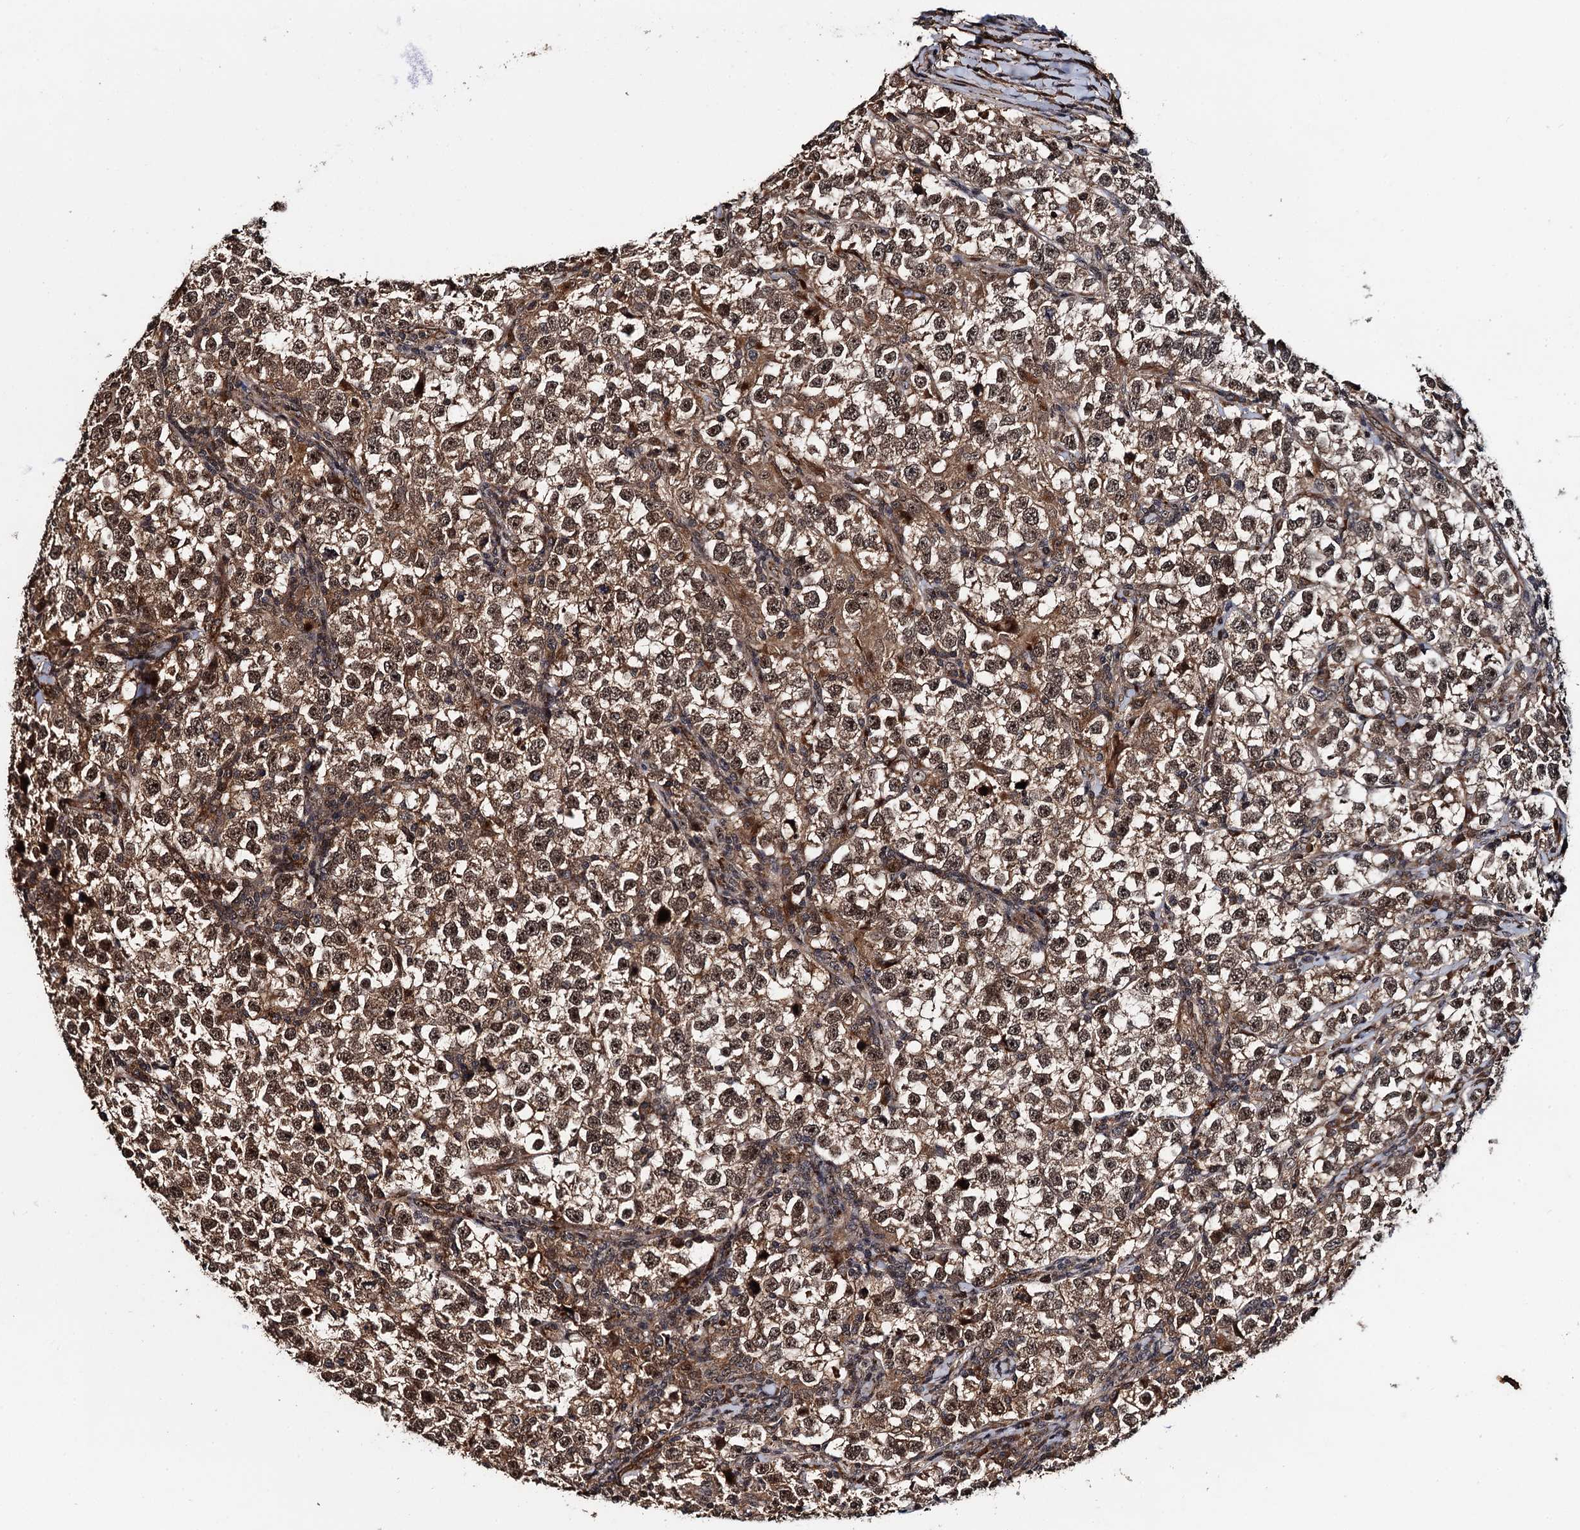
{"staining": {"intensity": "moderate", "quantity": ">75%", "location": "cytoplasmic/membranous,nuclear"}, "tissue": "testis cancer", "cell_type": "Tumor cells", "image_type": "cancer", "snomed": [{"axis": "morphology", "description": "Normal tissue, NOS"}, {"axis": "morphology", "description": "Seminoma, NOS"}, {"axis": "topography", "description": "Testis"}], "caption": "Immunohistochemical staining of testis cancer shows medium levels of moderate cytoplasmic/membranous and nuclear protein staining in approximately >75% of tumor cells.", "gene": "CEP192", "patient": {"sex": "male", "age": 43}}